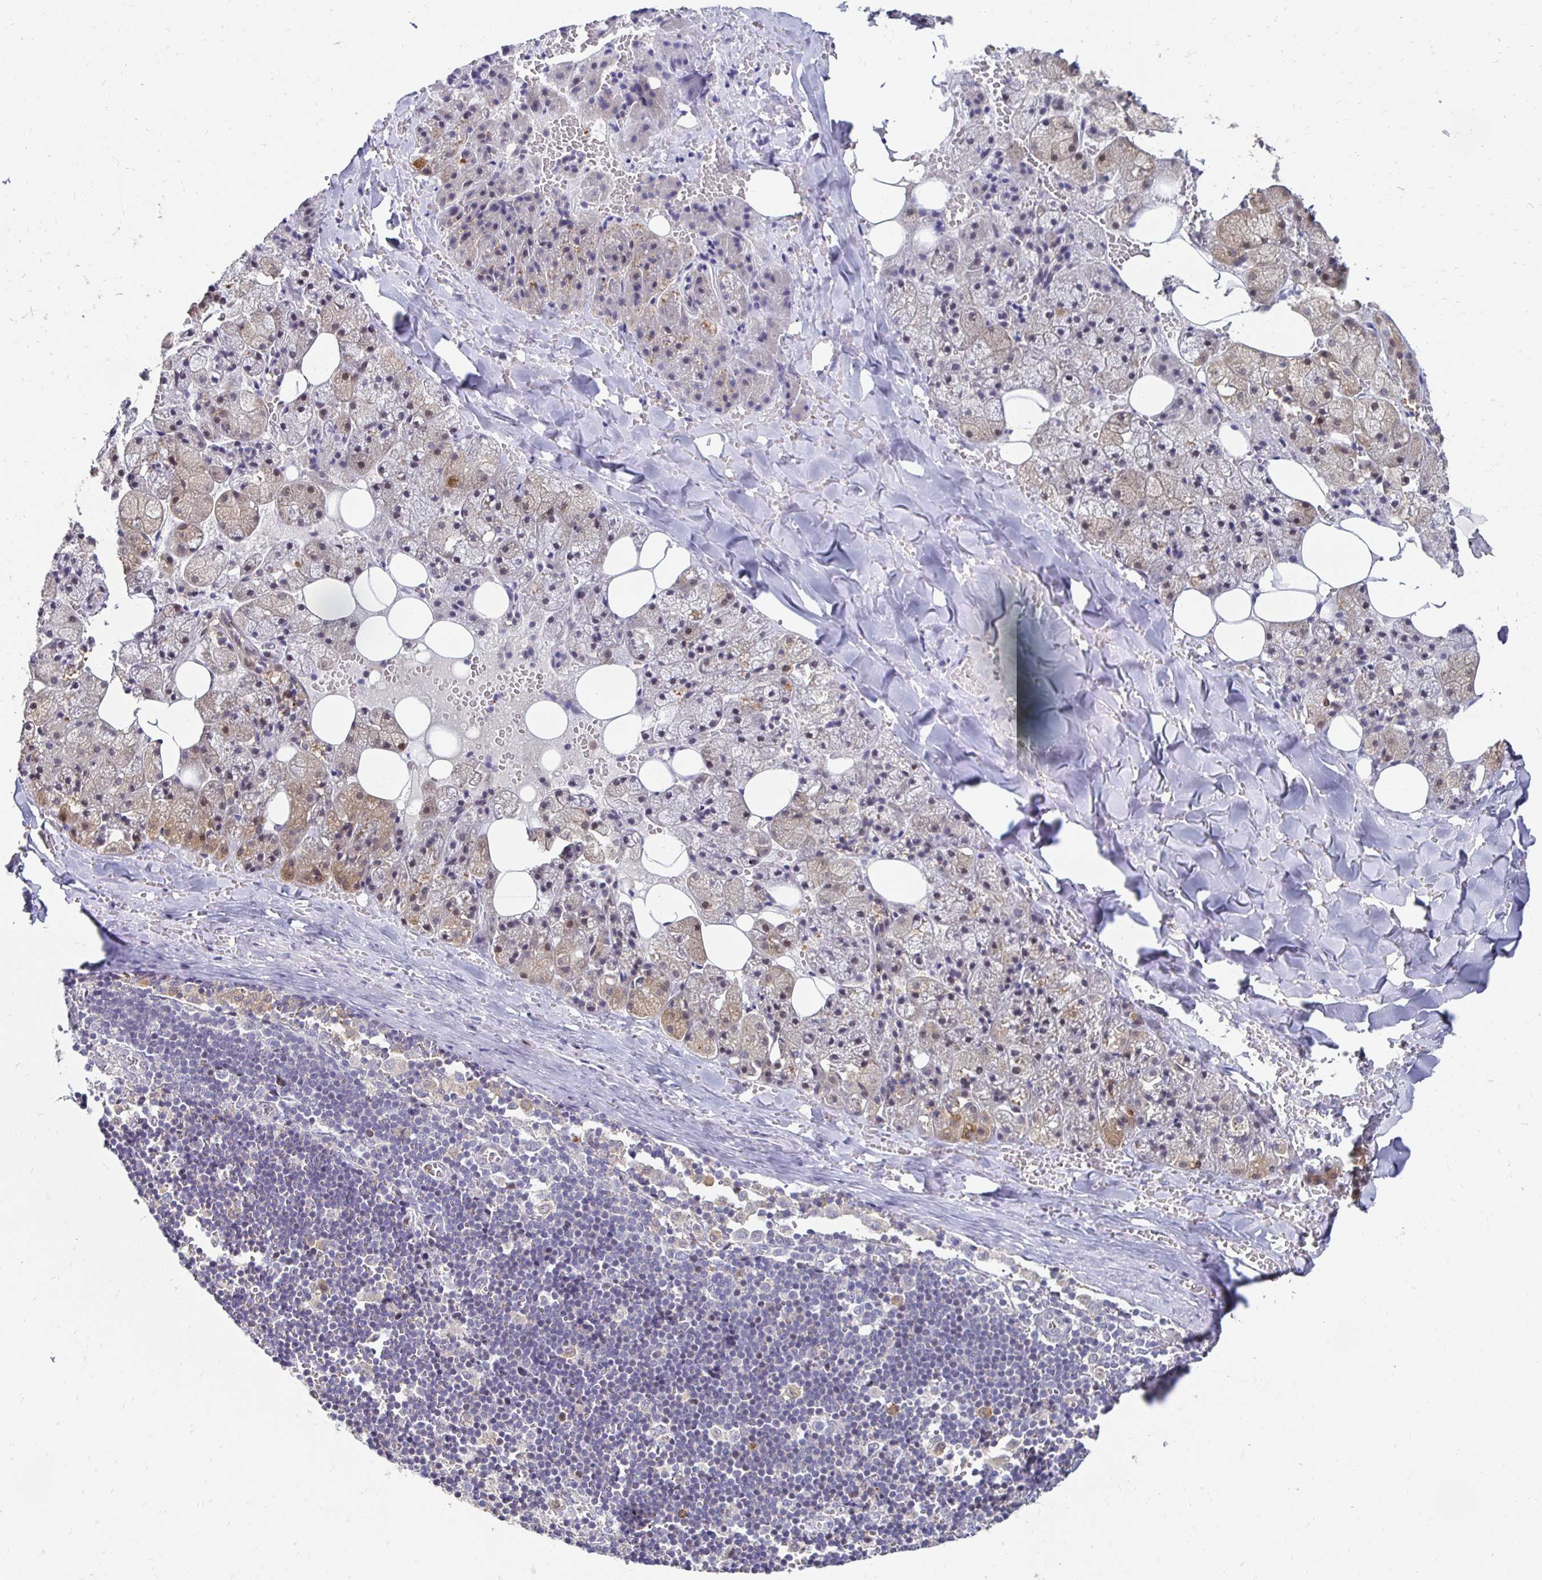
{"staining": {"intensity": "moderate", "quantity": "25%-75%", "location": "cytoplasmic/membranous"}, "tissue": "salivary gland", "cell_type": "Glandular cells", "image_type": "normal", "snomed": [{"axis": "morphology", "description": "Normal tissue, NOS"}, {"axis": "topography", "description": "Salivary gland"}, {"axis": "topography", "description": "Peripheral nerve tissue"}], "caption": "High-power microscopy captured an immunohistochemistry micrograph of benign salivary gland, revealing moderate cytoplasmic/membranous staining in approximately 25%-75% of glandular cells.", "gene": "PADI2", "patient": {"sex": "male", "age": 38}}